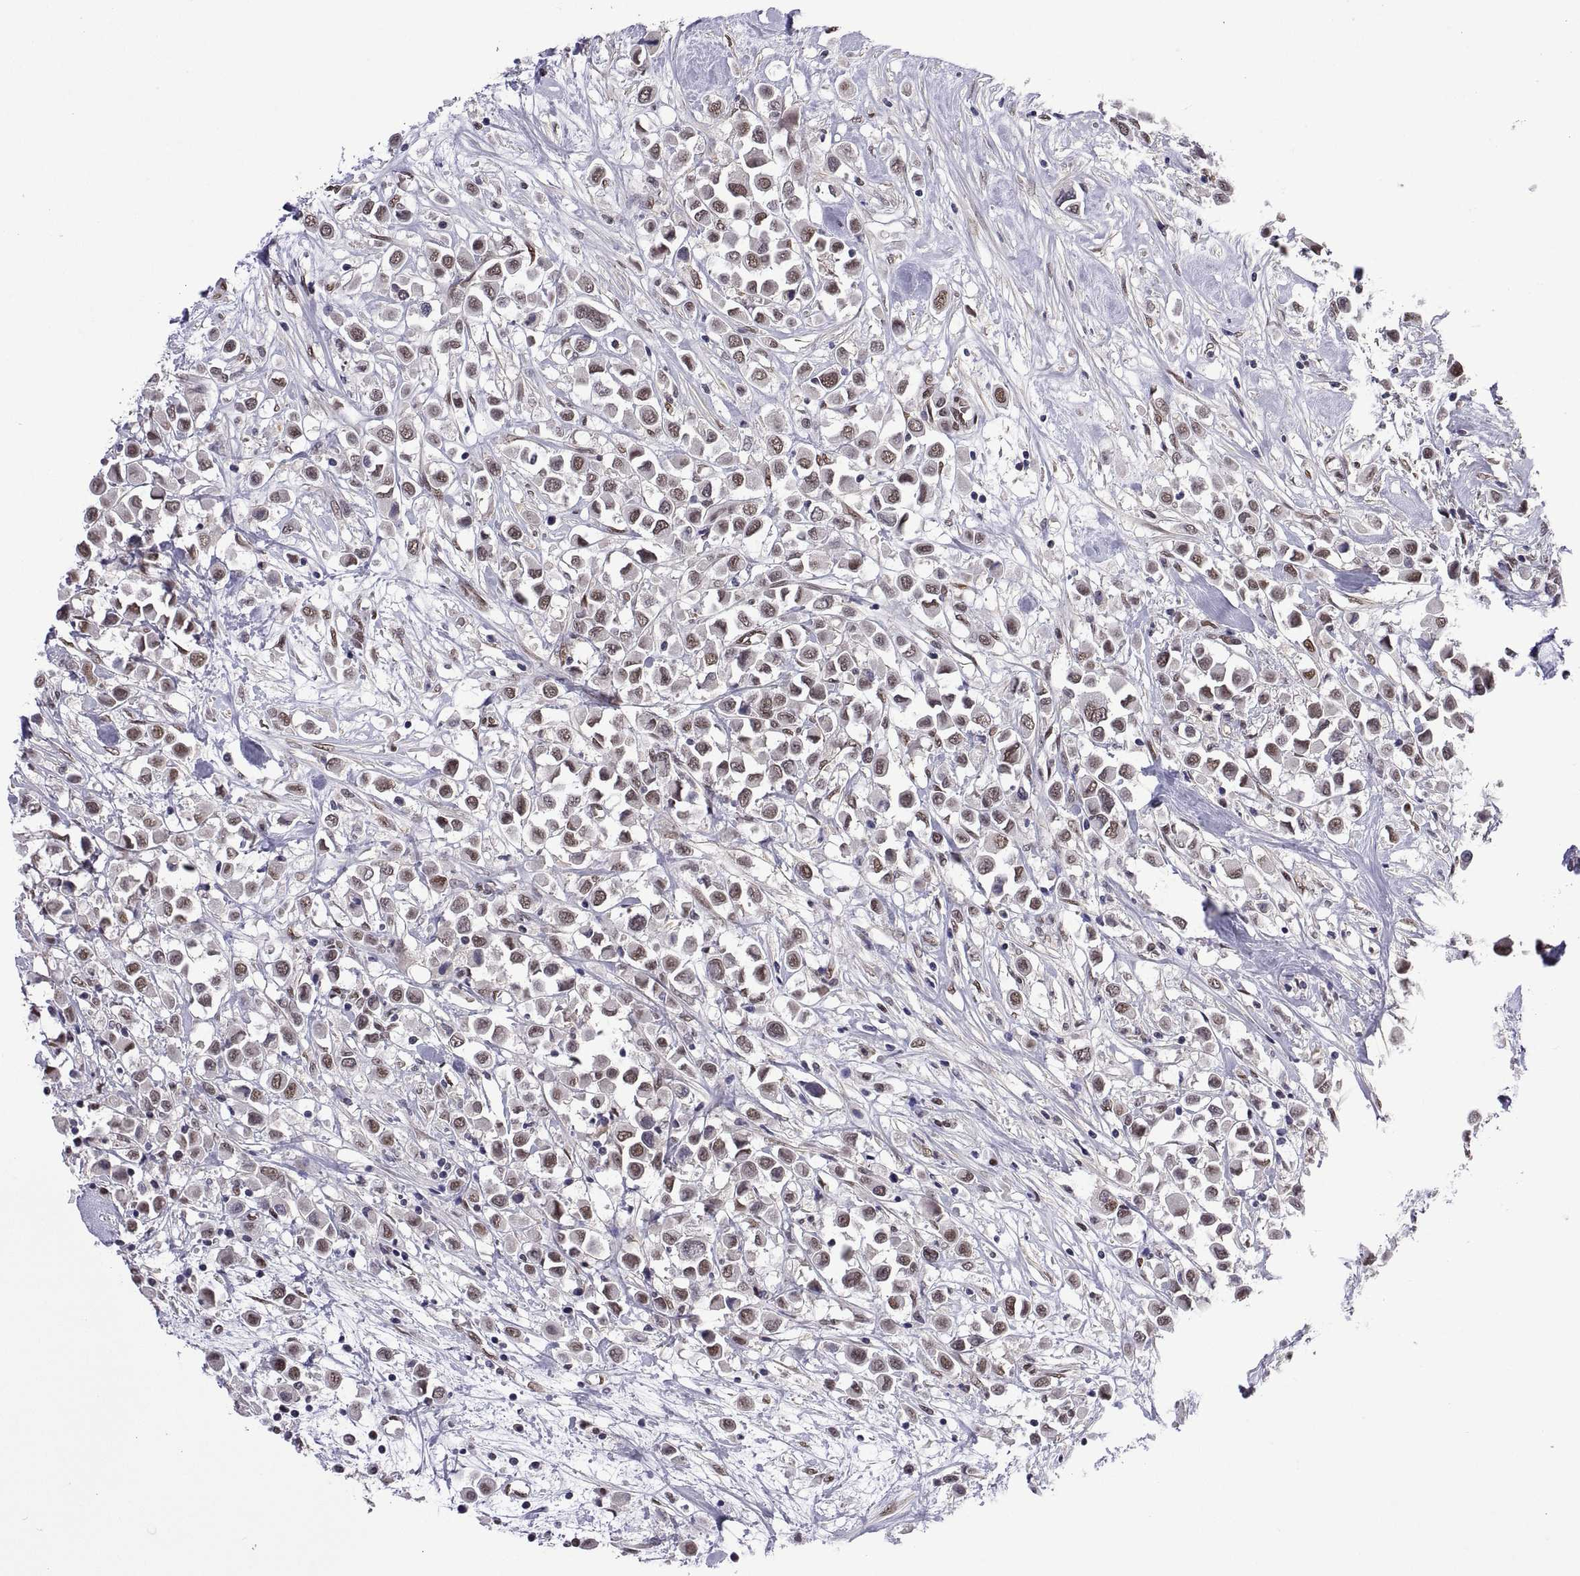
{"staining": {"intensity": "weak", "quantity": ">75%", "location": "nuclear"}, "tissue": "breast cancer", "cell_type": "Tumor cells", "image_type": "cancer", "snomed": [{"axis": "morphology", "description": "Duct carcinoma"}, {"axis": "topography", "description": "Breast"}], "caption": "A brown stain labels weak nuclear positivity of a protein in human invasive ductal carcinoma (breast) tumor cells.", "gene": "NR4A1", "patient": {"sex": "female", "age": 61}}